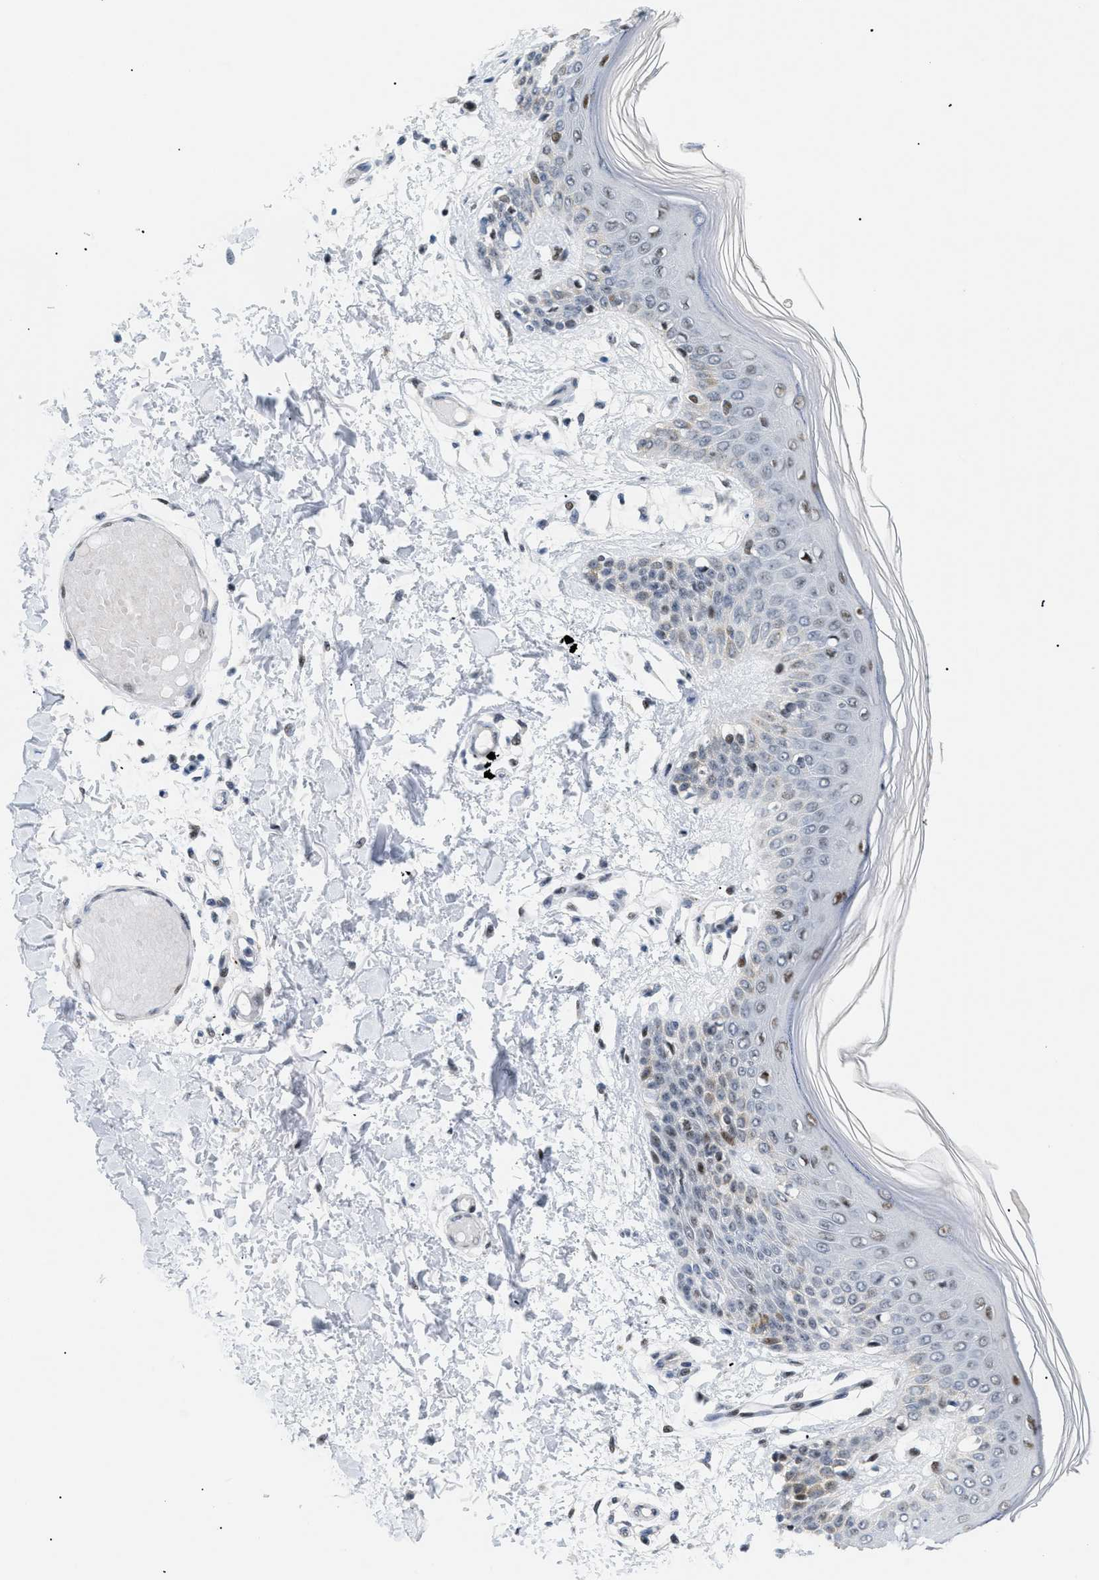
{"staining": {"intensity": "moderate", "quantity": ">75%", "location": "nuclear"}, "tissue": "skin", "cell_type": "Fibroblasts", "image_type": "normal", "snomed": [{"axis": "morphology", "description": "Normal tissue, NOS"}, {"axis": "topography", "description": "Skin"}], "caption": "Brown immunohistochemical staining in benign human skin demonstrates moderate nuclear expression in approximately >75% of fibroblasts. (Stains: DAB in brown, nuclei in blue, Microscopy: brightfield microscopy at high magnification).", "gene": "MED1", "patient": {"sex": "male", "age": 53}}